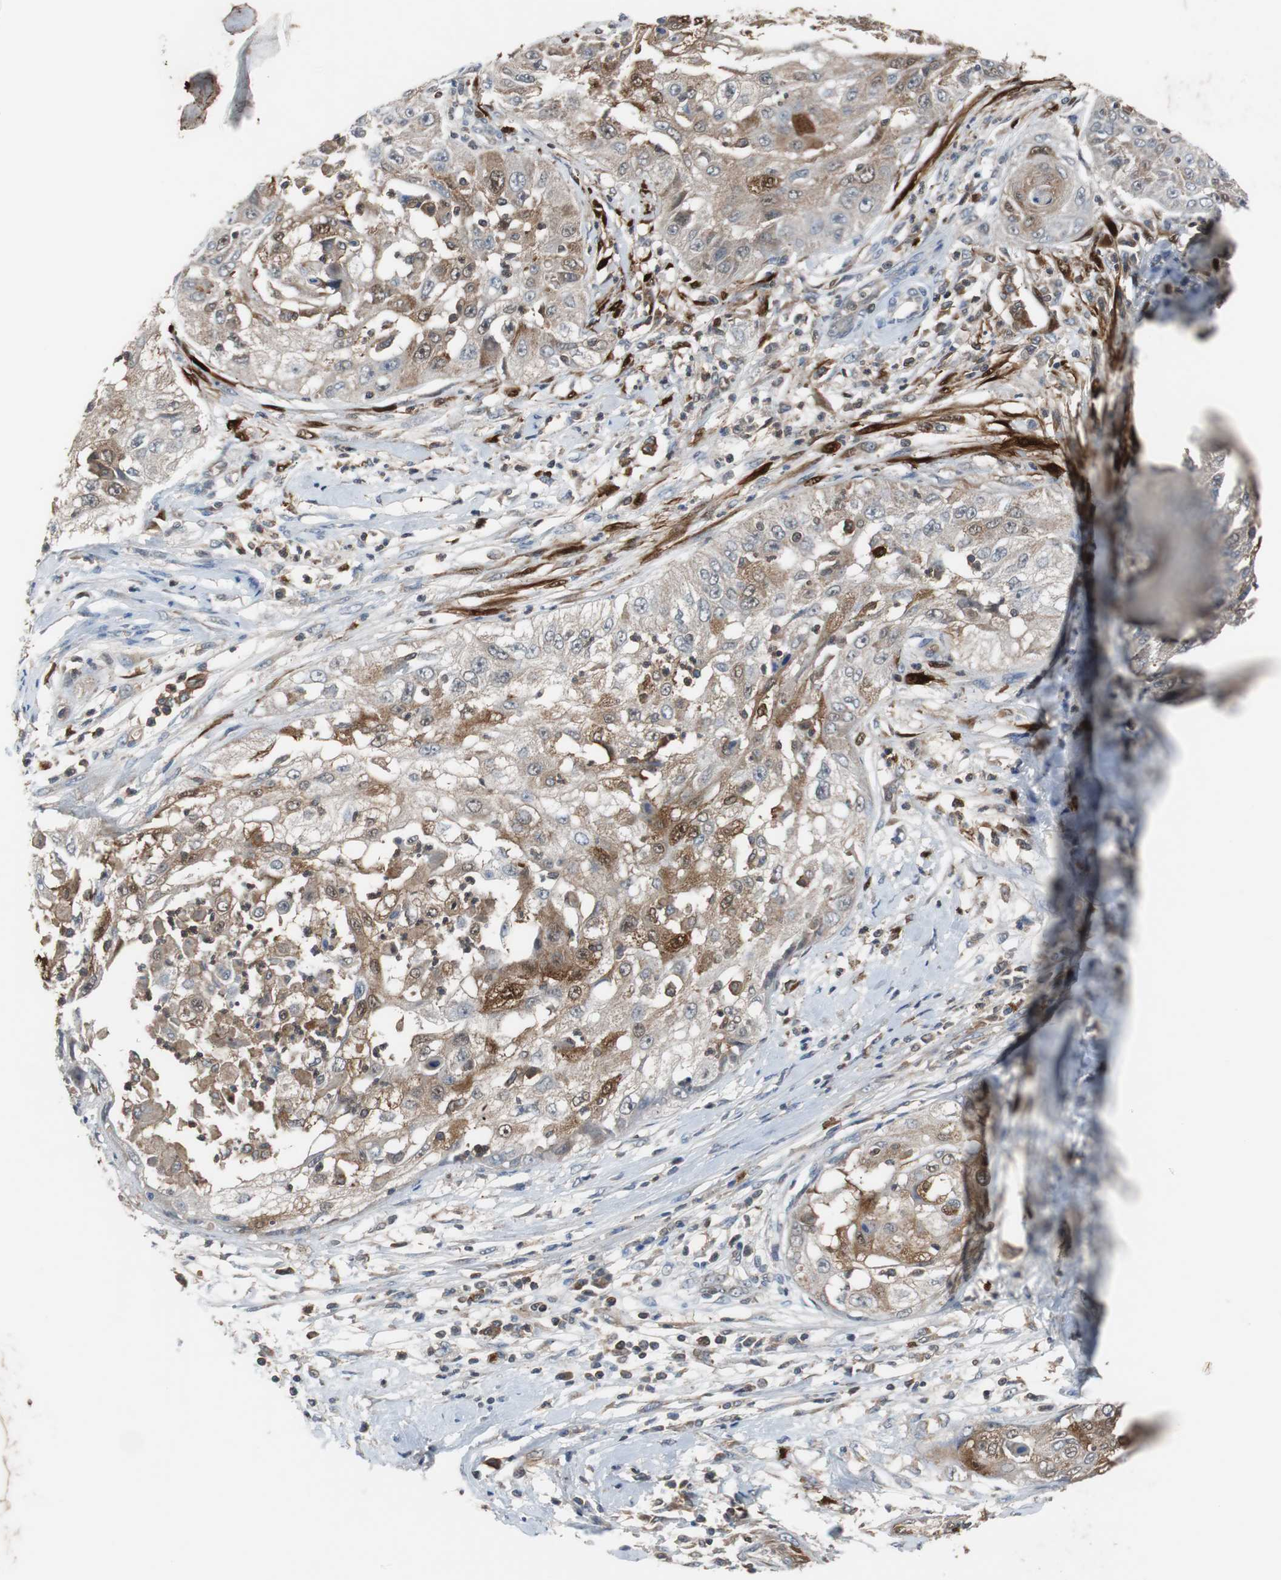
{"staining": {"intensity": "moderate", "quantity": "25%-75%", "location": "cytoplasmic/membranous"}, "tissue": "cervical cancer", "cell_type": "Tumor cells", "image_type": "cancer", "snomed": [{"axis": "morphology", "description": "Squamous cell carcinoma, NOS"}, {"axis": "topography", "description": "Cervix"}], "caption": "Squamous cell carcinoma (cervical) stained with a brown dye demonstrates moderate cytoplasmic/membranous positive expression in about 25%-75% of tumor cells.", "gene": "CALB2", "patient": {"sex": "female", "age": 64}}